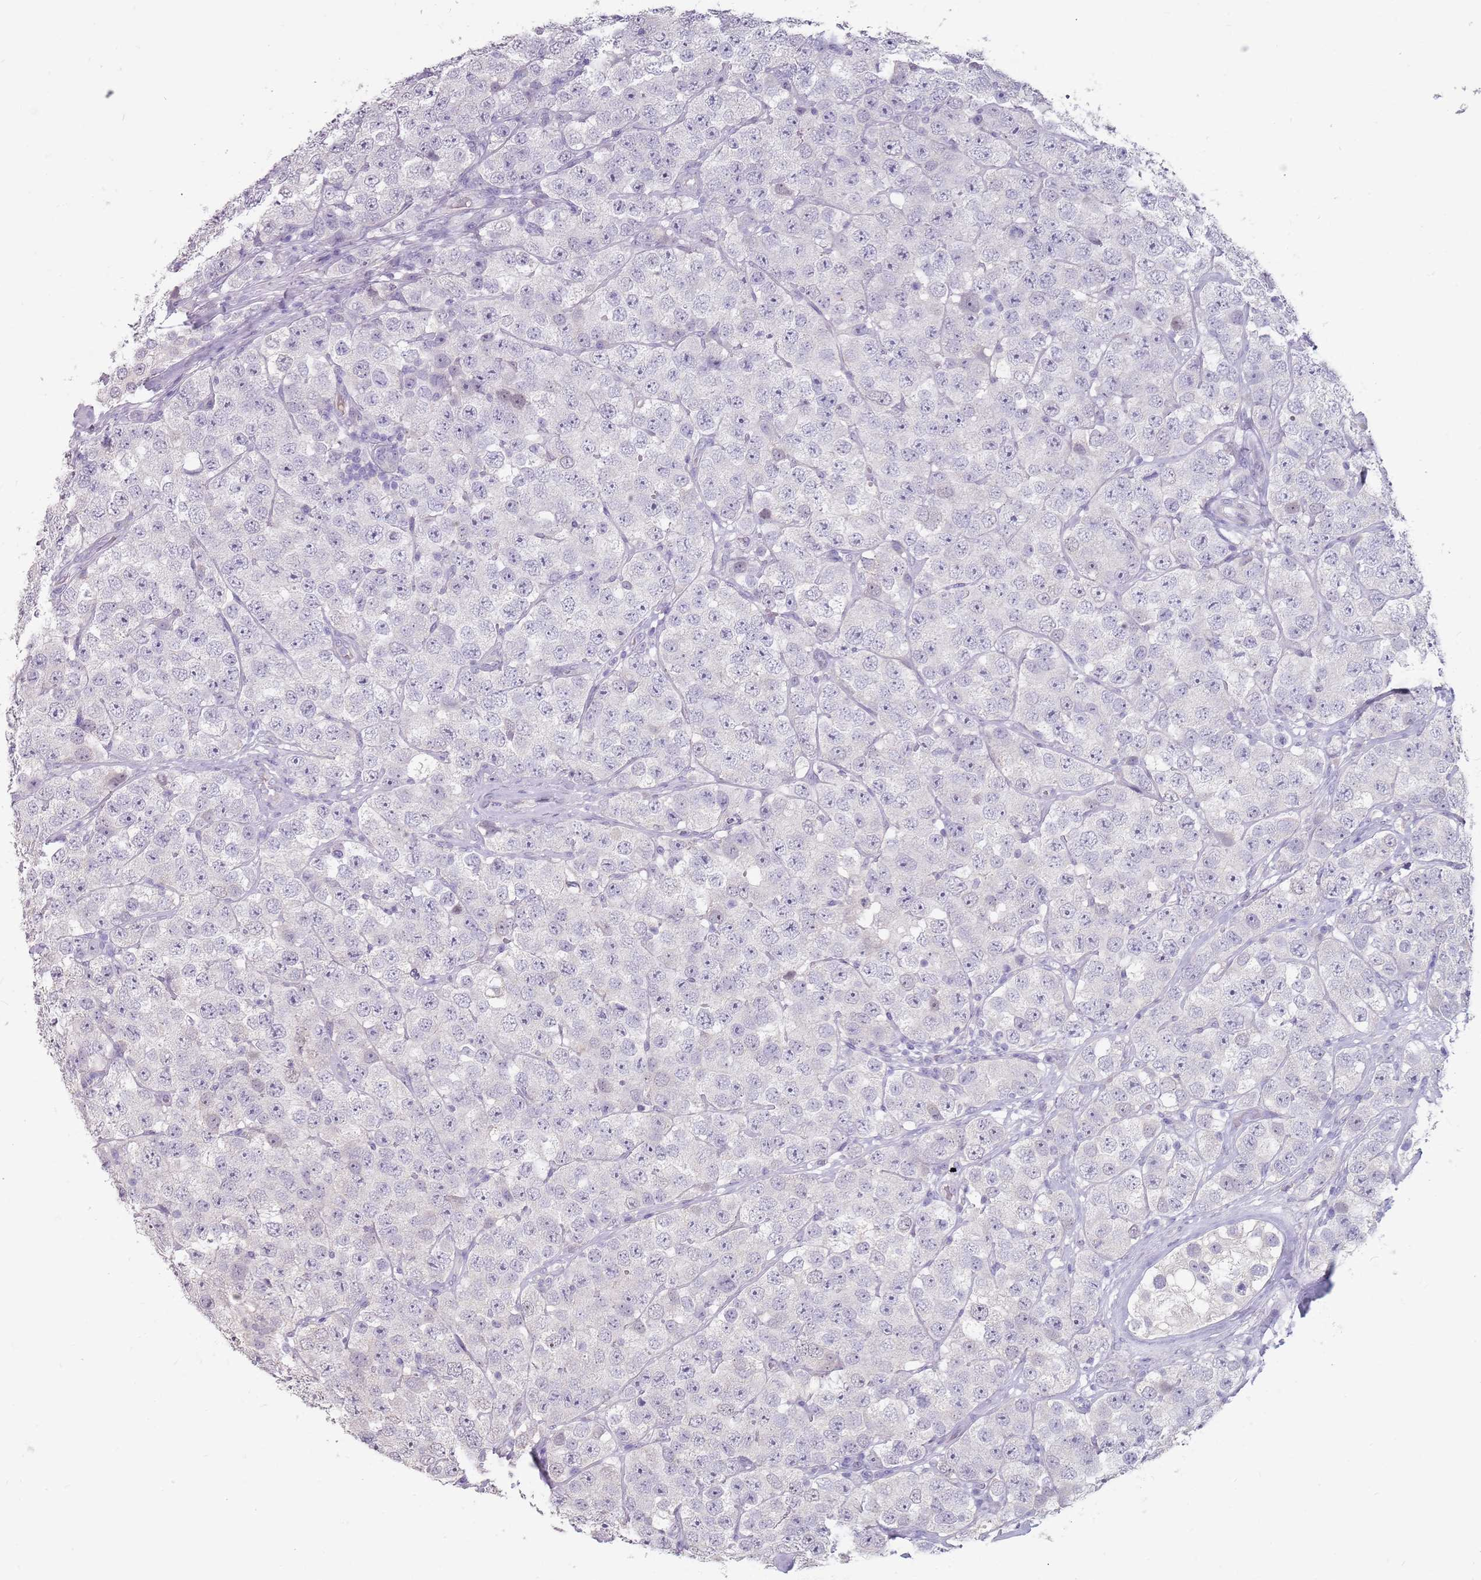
{"staining": {"intensity": "negative", "quantity": "none", "location": "none"}, "tissue": "testis cancer", "cell_type": "Tumor cells", "image_type": "cancer", "snomed": [{"axis": "morphology", "description": "Seminoma, NOS"}, {"axis": "topography", "description": "Testis"}], "caption": "This image is of seminoma (testis) stained with immunohistochemistry (IHC) to label a protein in brown with the nuclei are counter-stained blue. There is no staining in tumor cells.", "gene": "STYK1", "patient": {"sex": "male", "age": 28}}